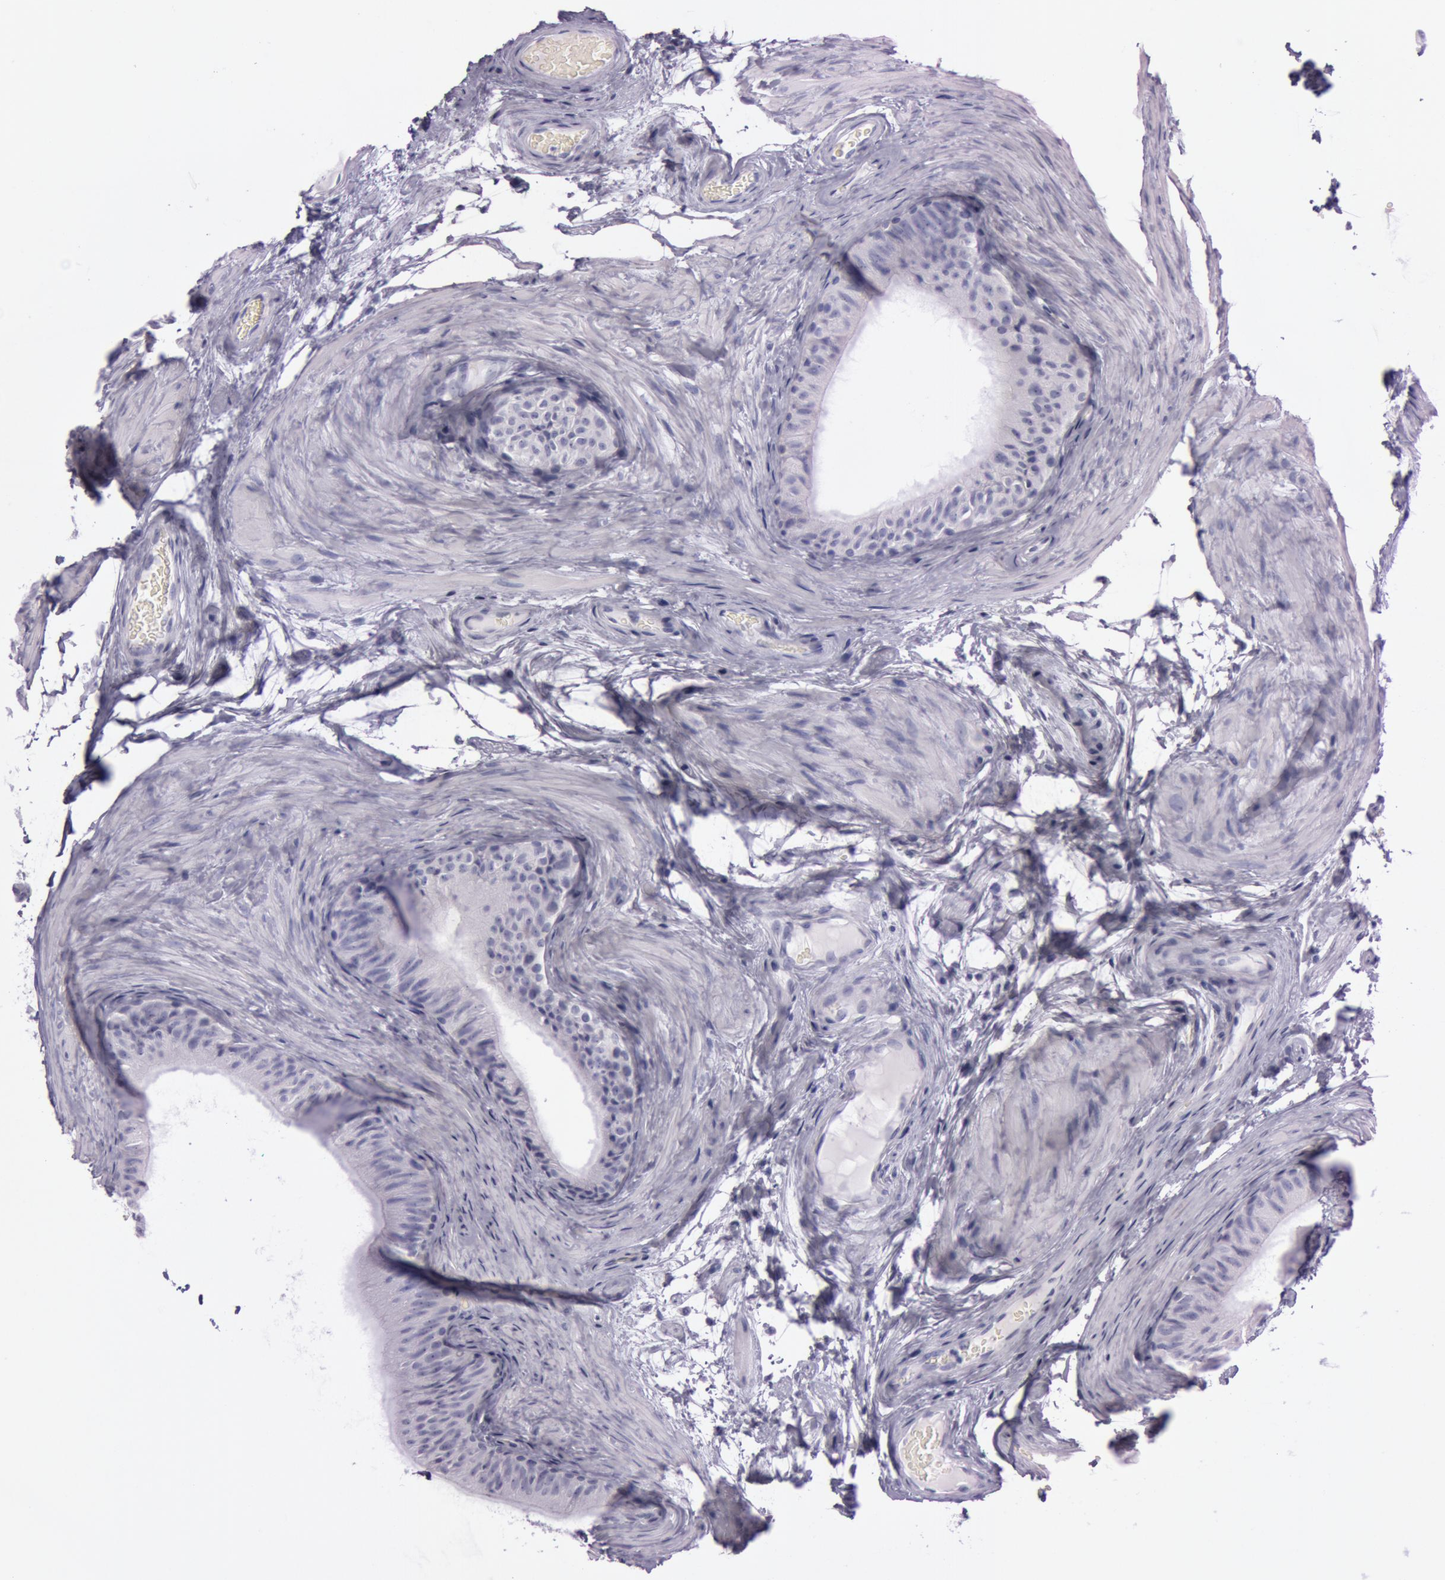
{"staining": {"intensity": "negative", "quantity": "none", "location": "none"}, "tissue": "epididymis", "cell_type": "Glandular cells", "image_type": "normal", "snomed": [{"axis": "morphology", "description": "Normal tissue, NOS"}, {"axis": "topography", "description": "Testis"}, {"axis": "topography", "description": "Epididymis"}], "caption": "The immunohistochemistry image has no significant expression in glandular cells of epididymis. The staining is performed using DAB (3,3'-diaminobenzidine) brown chromogen with nuclei counter-stained in using hematoxylin.", "gene": "FOLH1", "patient": {"sex": "male", "age": 36}}